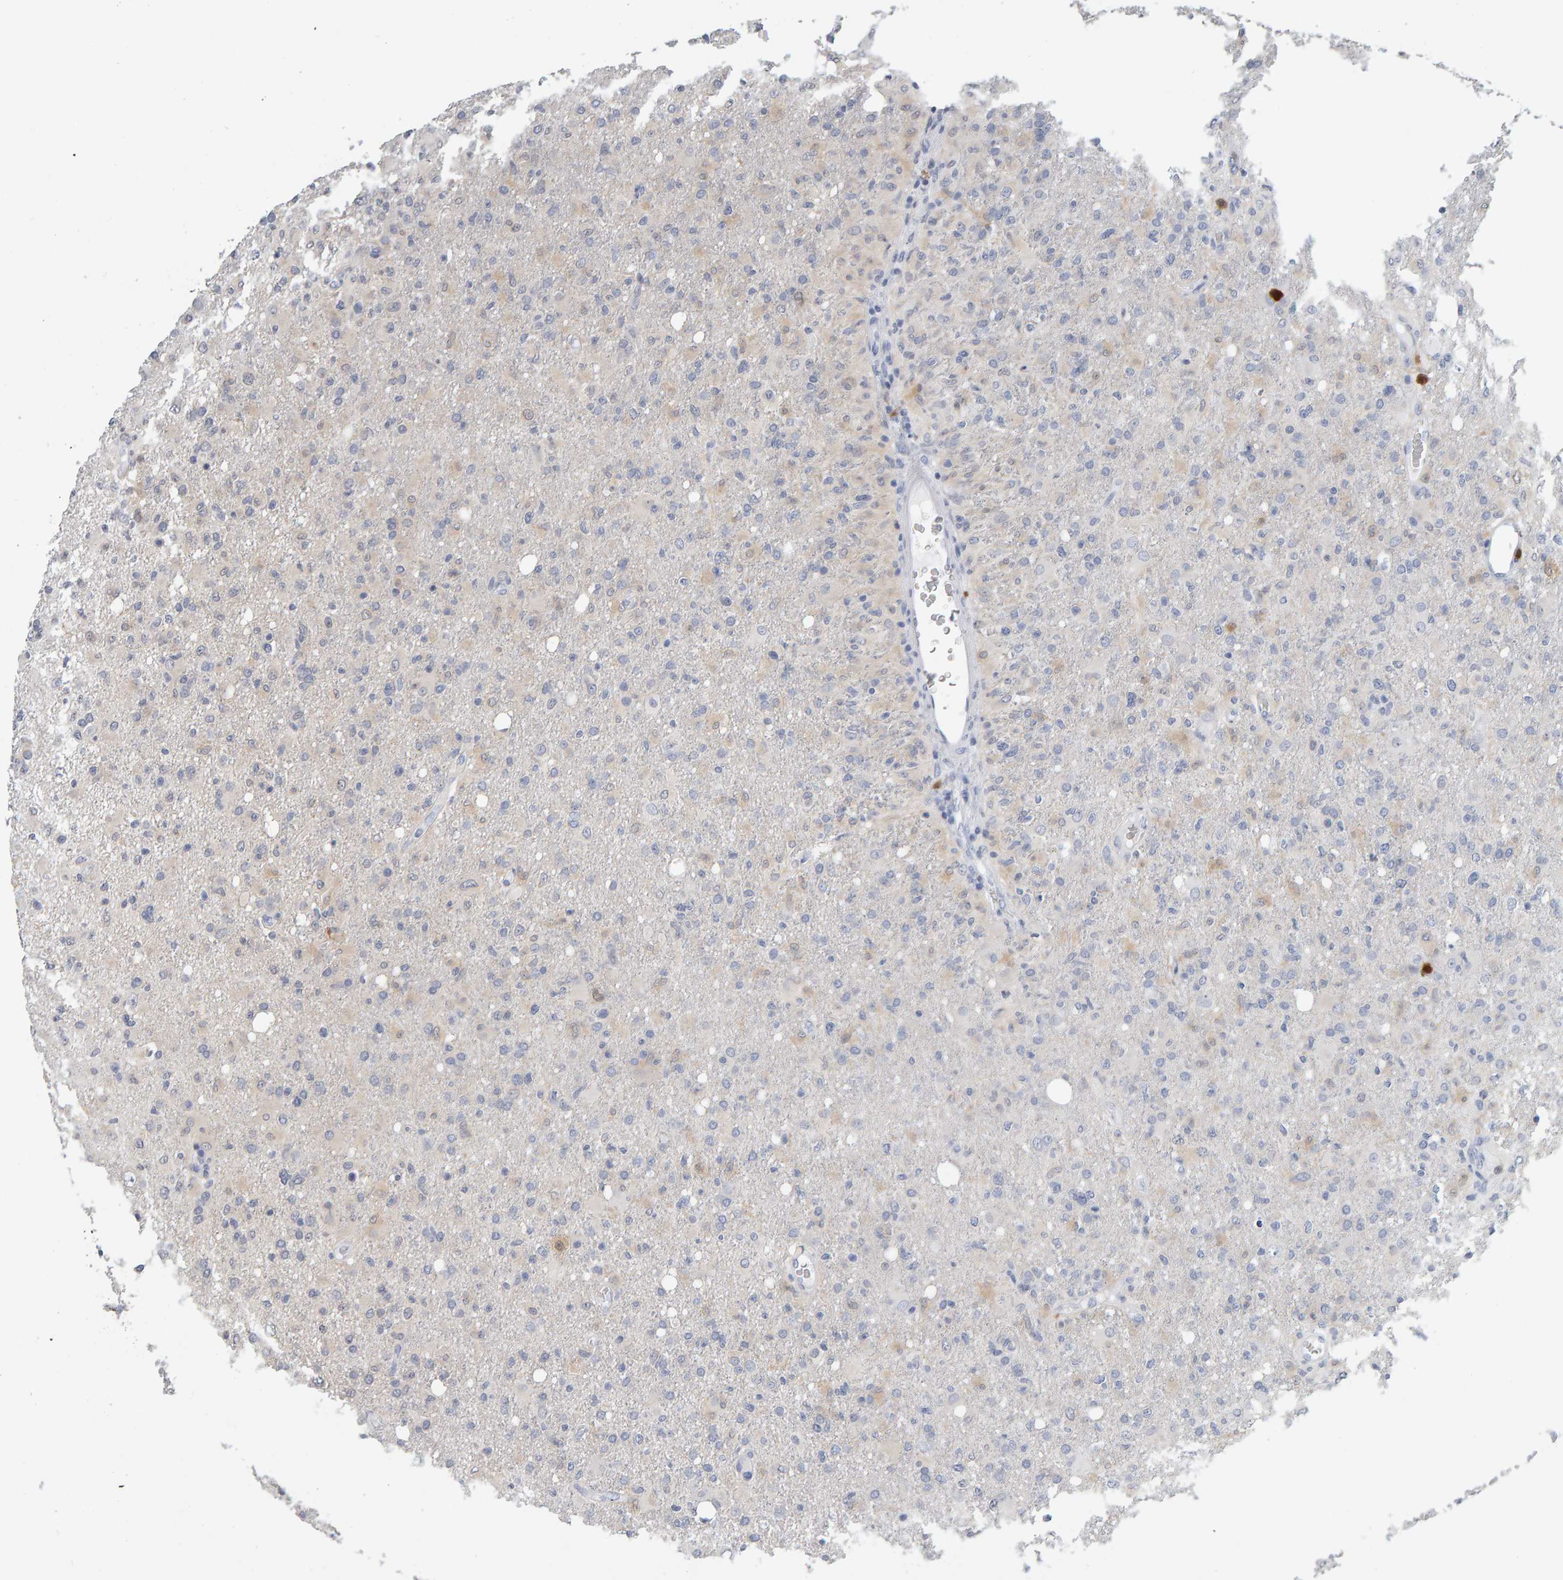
{"staining": {"intensity": "weak", "quantity": "<25%", "location": "cytoplasmic/membranous"}, "tissue": "glioma", "cell_type": "Tumor cells", "image_type": "cancer", "snomed": [{"axis": "morphology", "description": "Glioma, malignant, High grade"}, {"axis": "topography", "description": "Brain"}], "caption": "The immunohistochemistry photomicrograph has no significant staining in tumor cells of glioma tissue.", "gene": "CTH", "patient": {"sex": "female", "age": 57}}